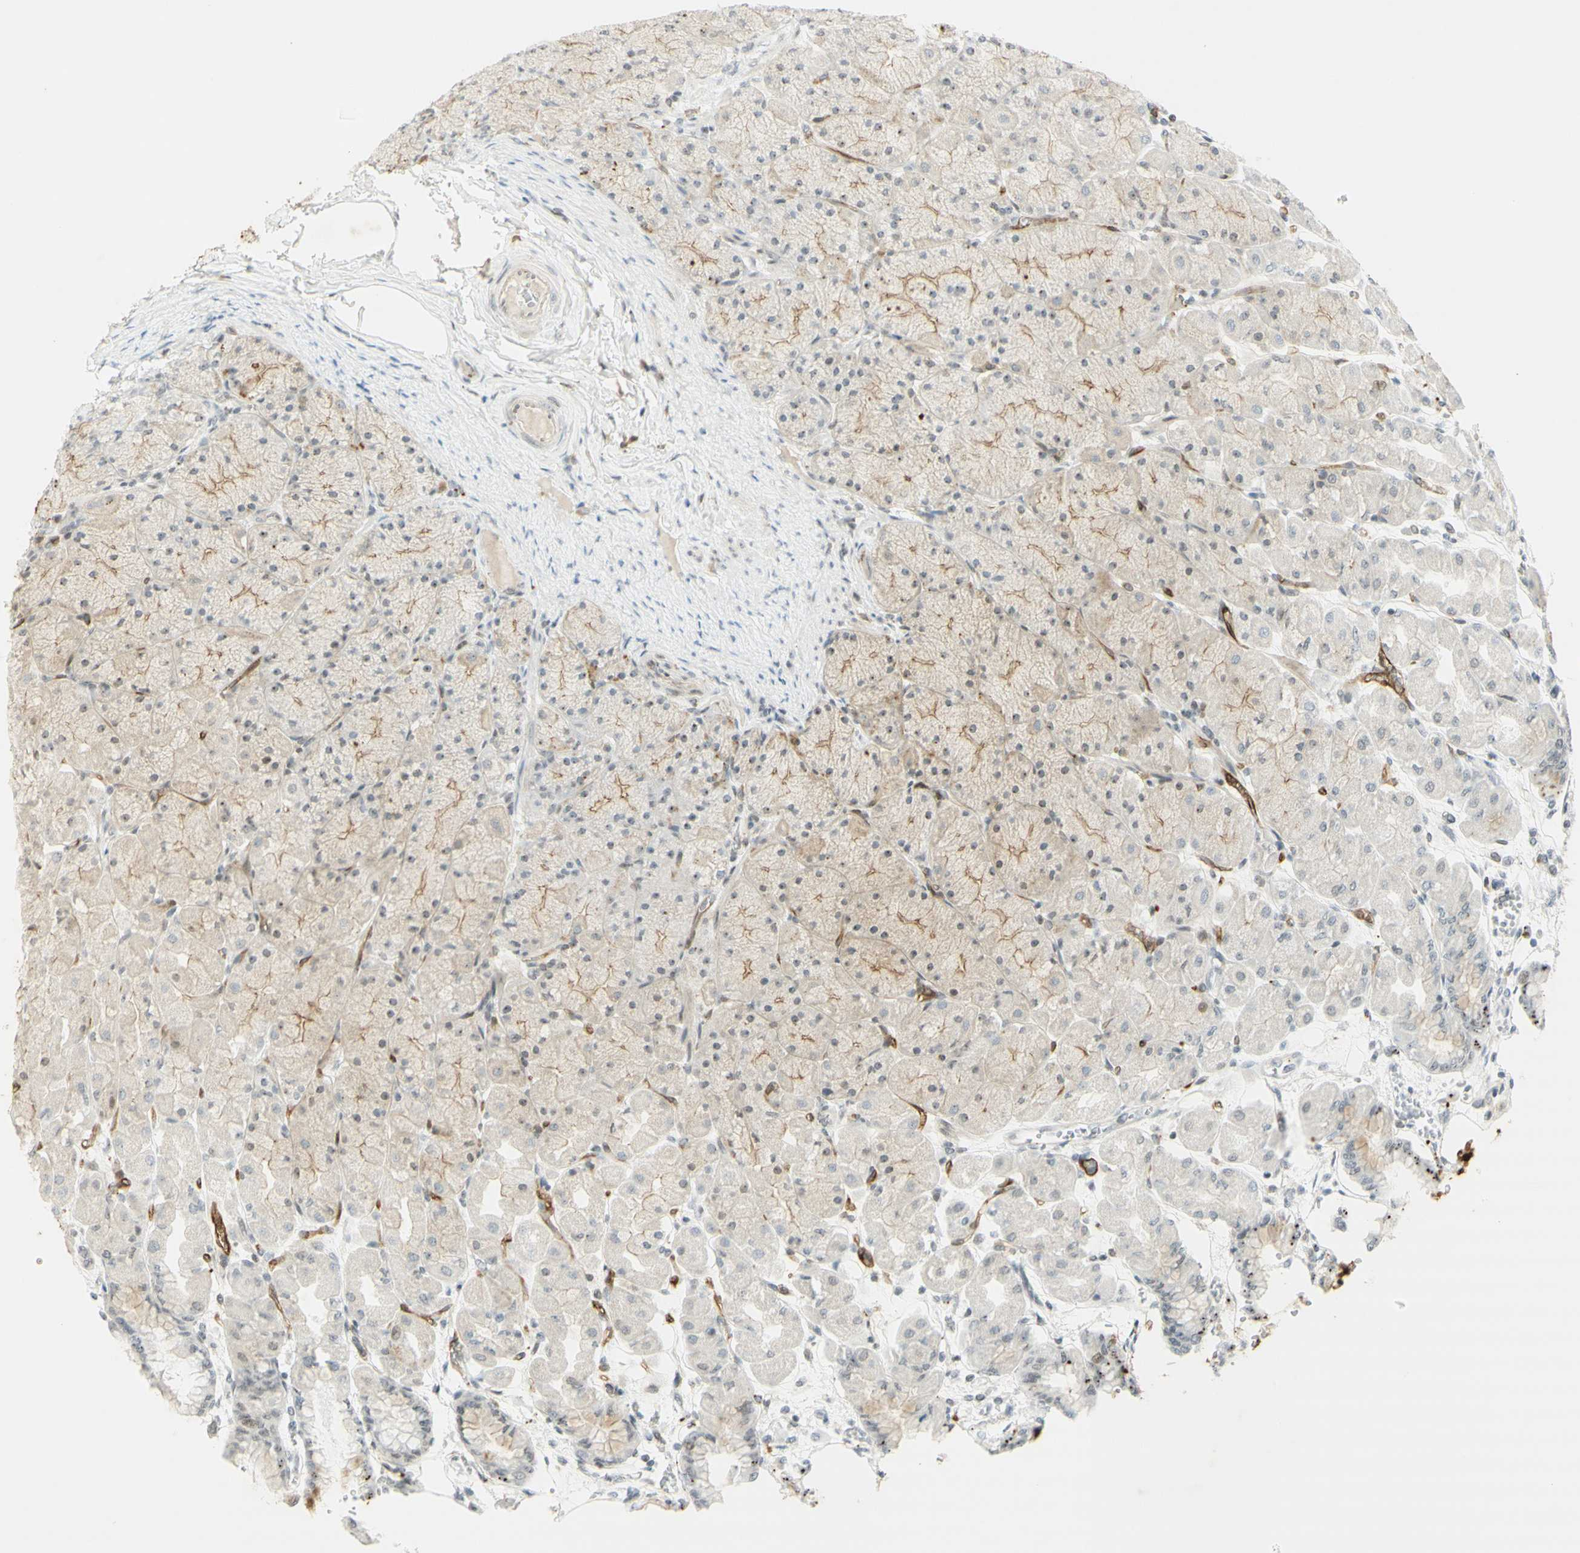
{"staining": {"intensity": "moderate", "quantity": "25%-75%", "location": "cytoplasmic/membranous,nuclear"}, "tissue": "stomach", "cell_type": "Glandular cells", "image_type": "normal", "snomed": [{"axis": "morphology", "description": "Normal tissue, NOS"}, {"axis": "topography", "description": "Stomach, upper"}], "caption": "The image demonstrates immunohistochemical staining of normal stomach. There is moderate cytoplasmic/membranous,nuclear staining is identified in about 25%-75% of glandular cells.", "gene": "IRF1", "patient": {"sex": "female", "age": 56}}